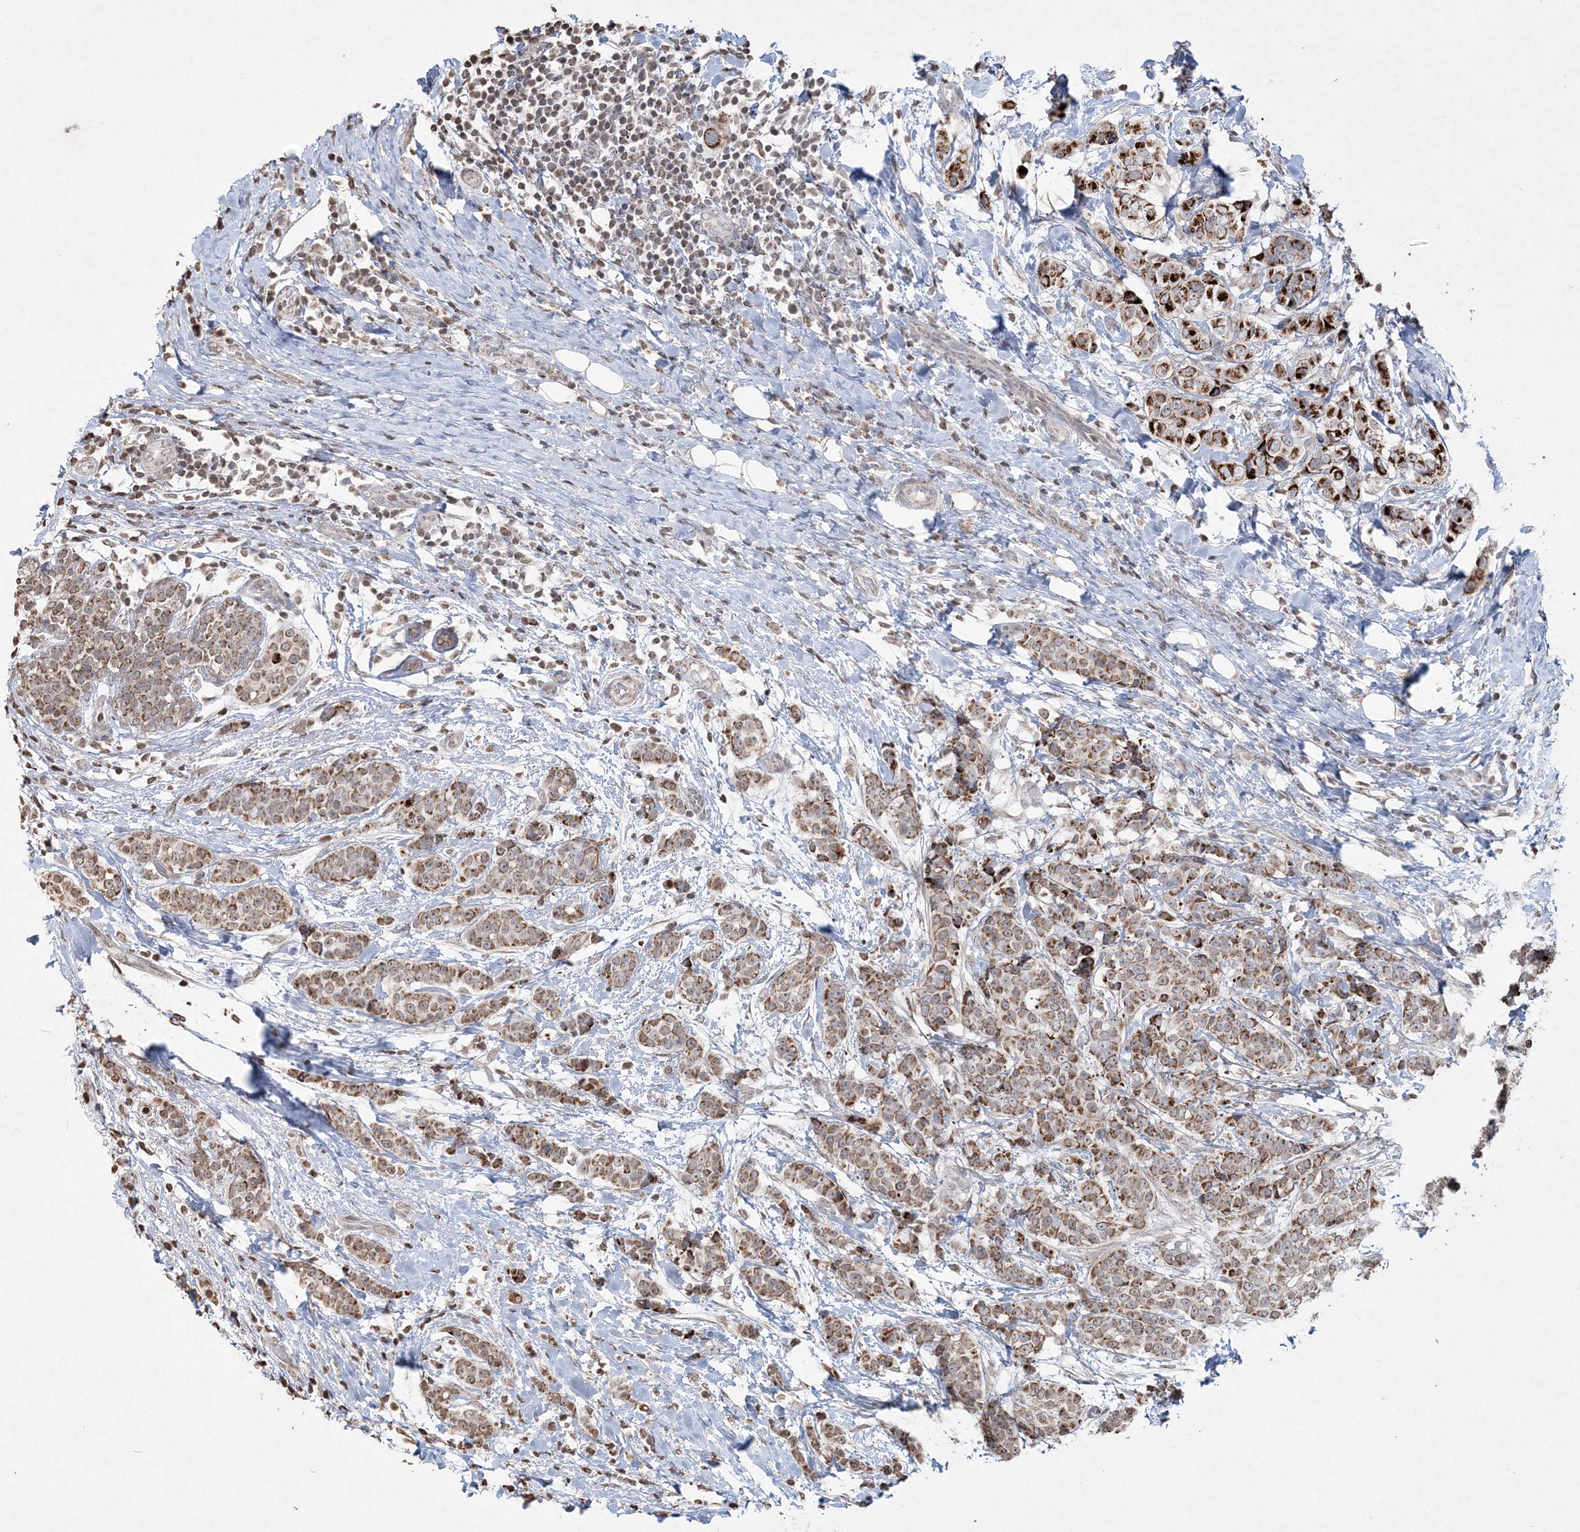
{"staining": {"intensity": "strong", "quantity": "25%-75%", "location": "cytoplasmic/membranous"}, "tissue": "breast cancer", "cell_type": "Tumor cells", "image_type": "cancer", "snomed": [{"axis": "morphology", "description": "Lobular carcinoma"}, {"axis": "topography", "description": "Breast"}], "caption": "IHC (DAB) staining of breast cancer exhibits strong cytoplasmic/membranous protein staining in about 25%-75% of tumor cells. The protein of interest is stained brown, and the nuclei are stained in blue (DAB IHC with brightfield microscopy, high magnification).", "gene": "TTC7A", "patient": {"sex": "female", "age": 51}}